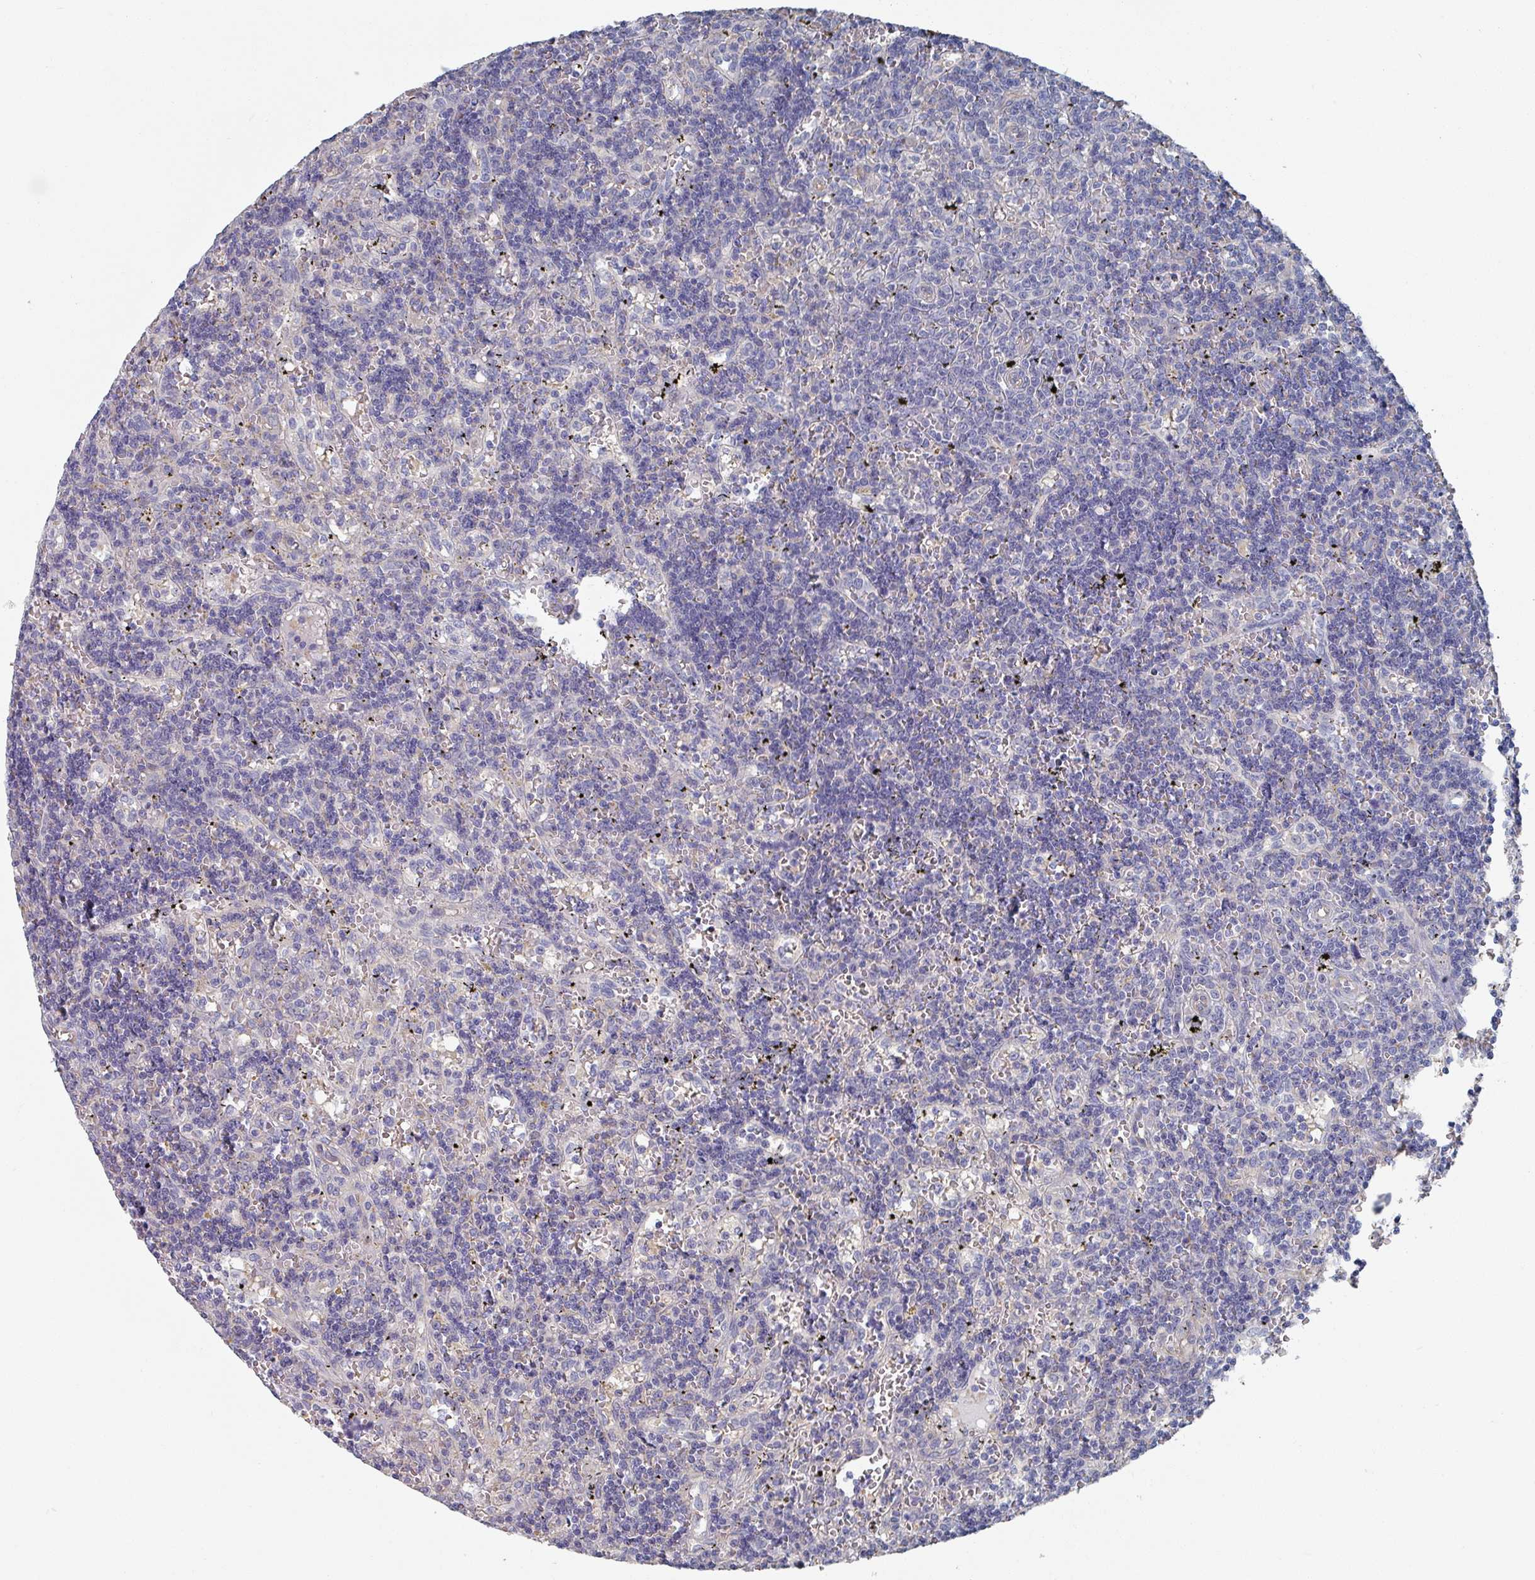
{"staining": {"intensity": "negative", "quantity": "none", "location": "none"}, "tissue": "lymphoma", "cell_type": "Tumor cells", "image_type": "cancer", "snomed": [{"axis": "morphology", "description": "Malignant lymphoma, non-Hodgkin's type, Low grade"}, {"axis": "topography", "description": "Spleen"}], "caption": "The image demonstrates no significant staining in tumor cells of malignant lymphoma, non-Hodgkin's type (low-grade).", "gene": "EFL1", "patient": {"sex": "male", "age": 60}}